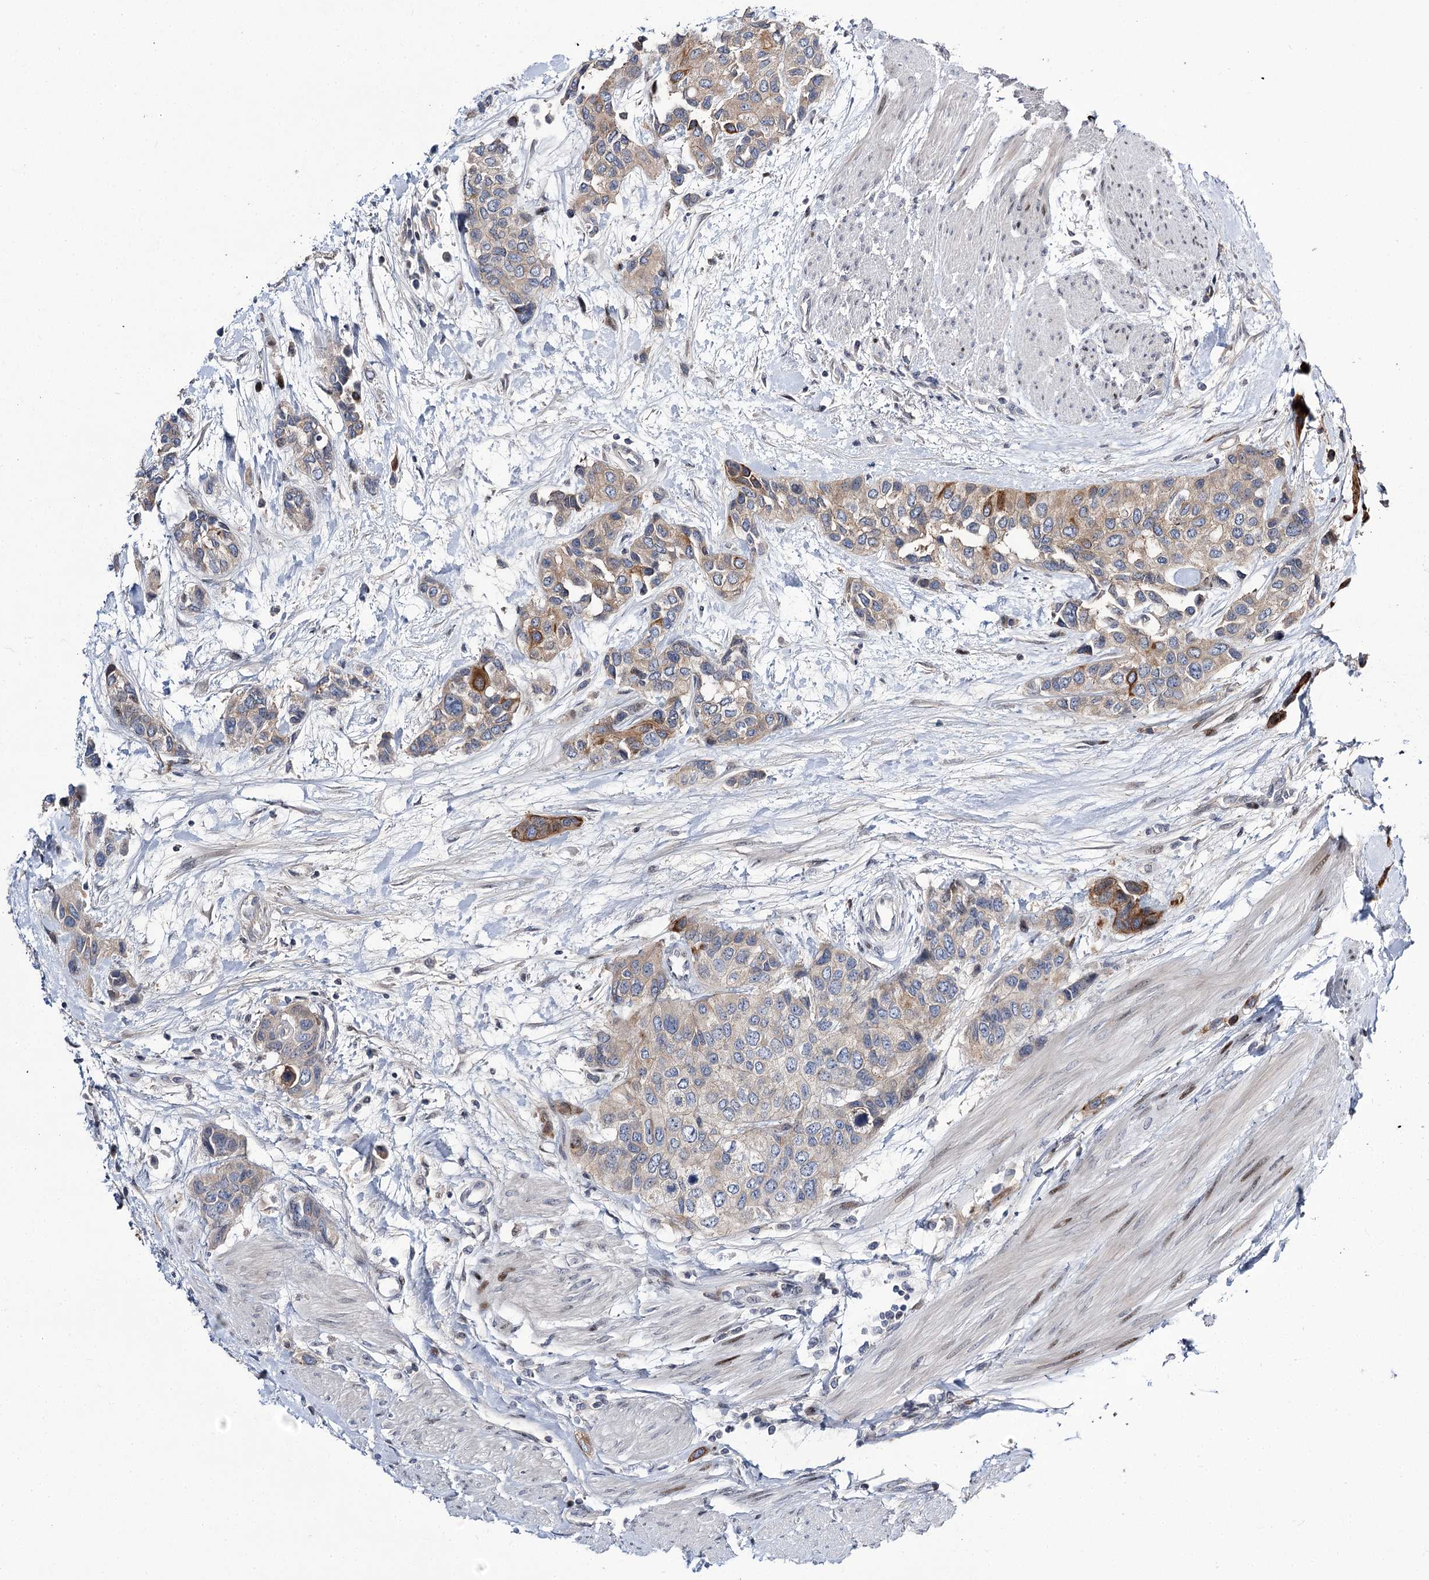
{"staining": {"intensity": "moderate", "quantity": "<25%", "location": "cytoplasmic/membranous"}, "tissue": "urothelial cancer", "cell_type": "Tumor cells", "image_type": "cancer", "snomed": [{"axis": "morphology", "description": "Normal tissue, NOS"}, {"axis": "morphology", "description": "Urothelial carcinoma, High grade"}, {"axis": "topography", "description": "Vascular tissue"}, {"axis": "topography", "description": "Urinary bladder"}], "caption": "This photomicrograph demonstrates urothelial carcinoma (high-grade) stained with IHC to label a protein in brown. The cytoplasmic/membranous of tumor cells show moderate positivity for the protein. Nuclei are counter-stained blue.", "gene": "ITFG2", "patient": {"sex": "female", "age": 56}}